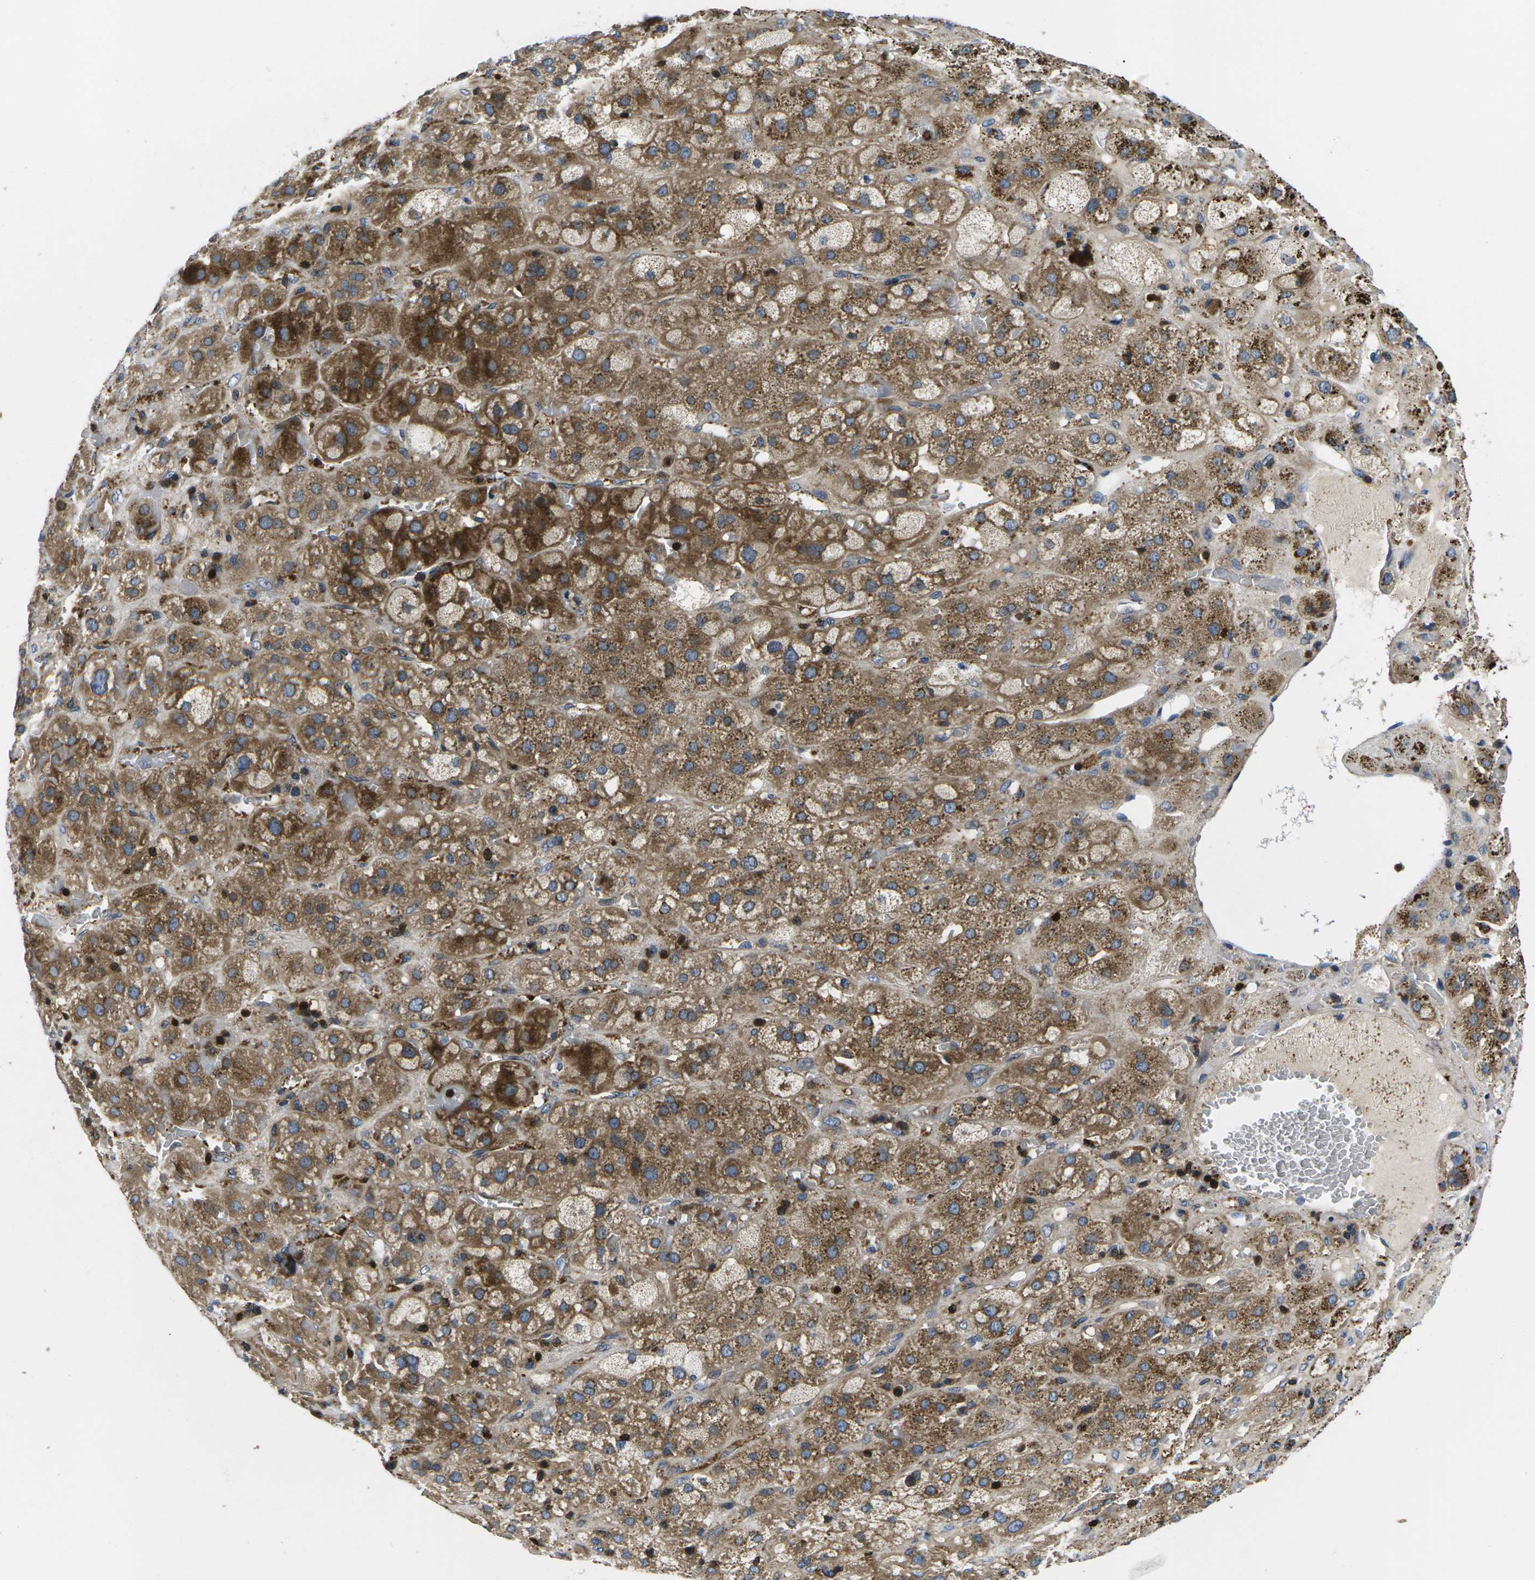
{"staining": {"intensity": "moderate", "quantity": ">75%", "location": "cytoplasmic/membranous"}, "tissue": "adrenal gland", "cell_type": "Glandular cells", "image_type": "normal", "snomed": [{"axis": "morphology", "description": "Normal tissue, NOS"}, {"axis": "topography", "description": "Adrenal gland"}], "caption": "The immunohistochemical stain highlights moderate cytoplasmic/membranous positivity in glandular cells of normal adrenal gland. The protein is stained brown, and the nuclei are stained in blue (DAB (3,3'-diaminobenzidine) IHC with brightfield microscopy, high magnification).", "gene": "PLCE1", "patient": {"sex": "female", "age": 47}}